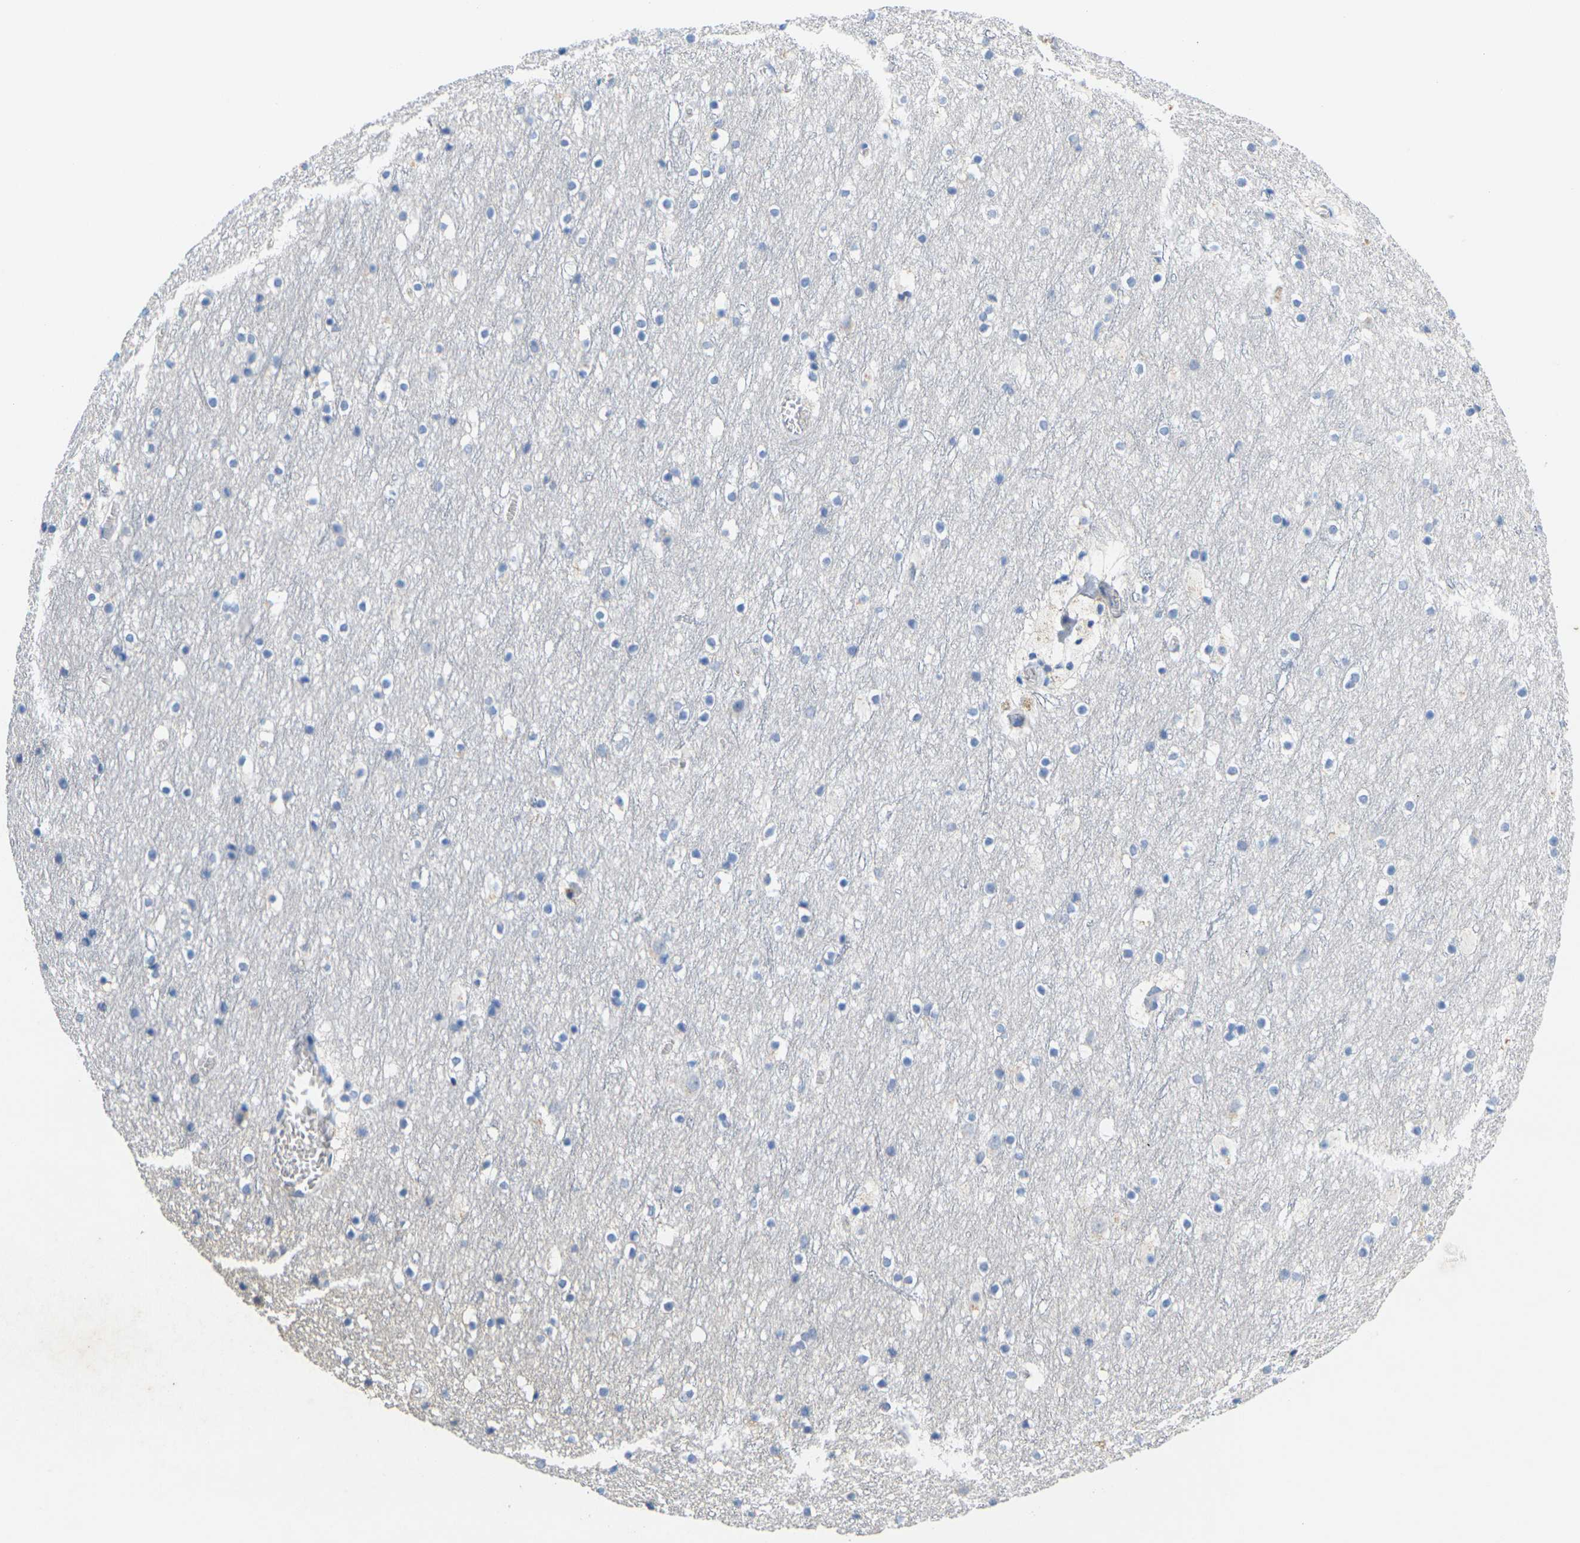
{"staining": {"intensity": "negative", "quantity": "none", "location": "none"}, "tissue": "cerebral cortex", "cell_type": "Endothelial cells", "image_type": "normal", "snomed": [{"axis": "morphology", "description": "Normal tissue, NOS"}, {"axis": "topography", "description": "Cerebral cortex"}], "caption": "DAB immunohistochemical staining of benign cerebral cortex reveals no significant expression in endothelial cells. (DAB immunohistochemistry, high magnification).", "gene": "CDK2", "patient": {"sex": "male", "age": 45}}